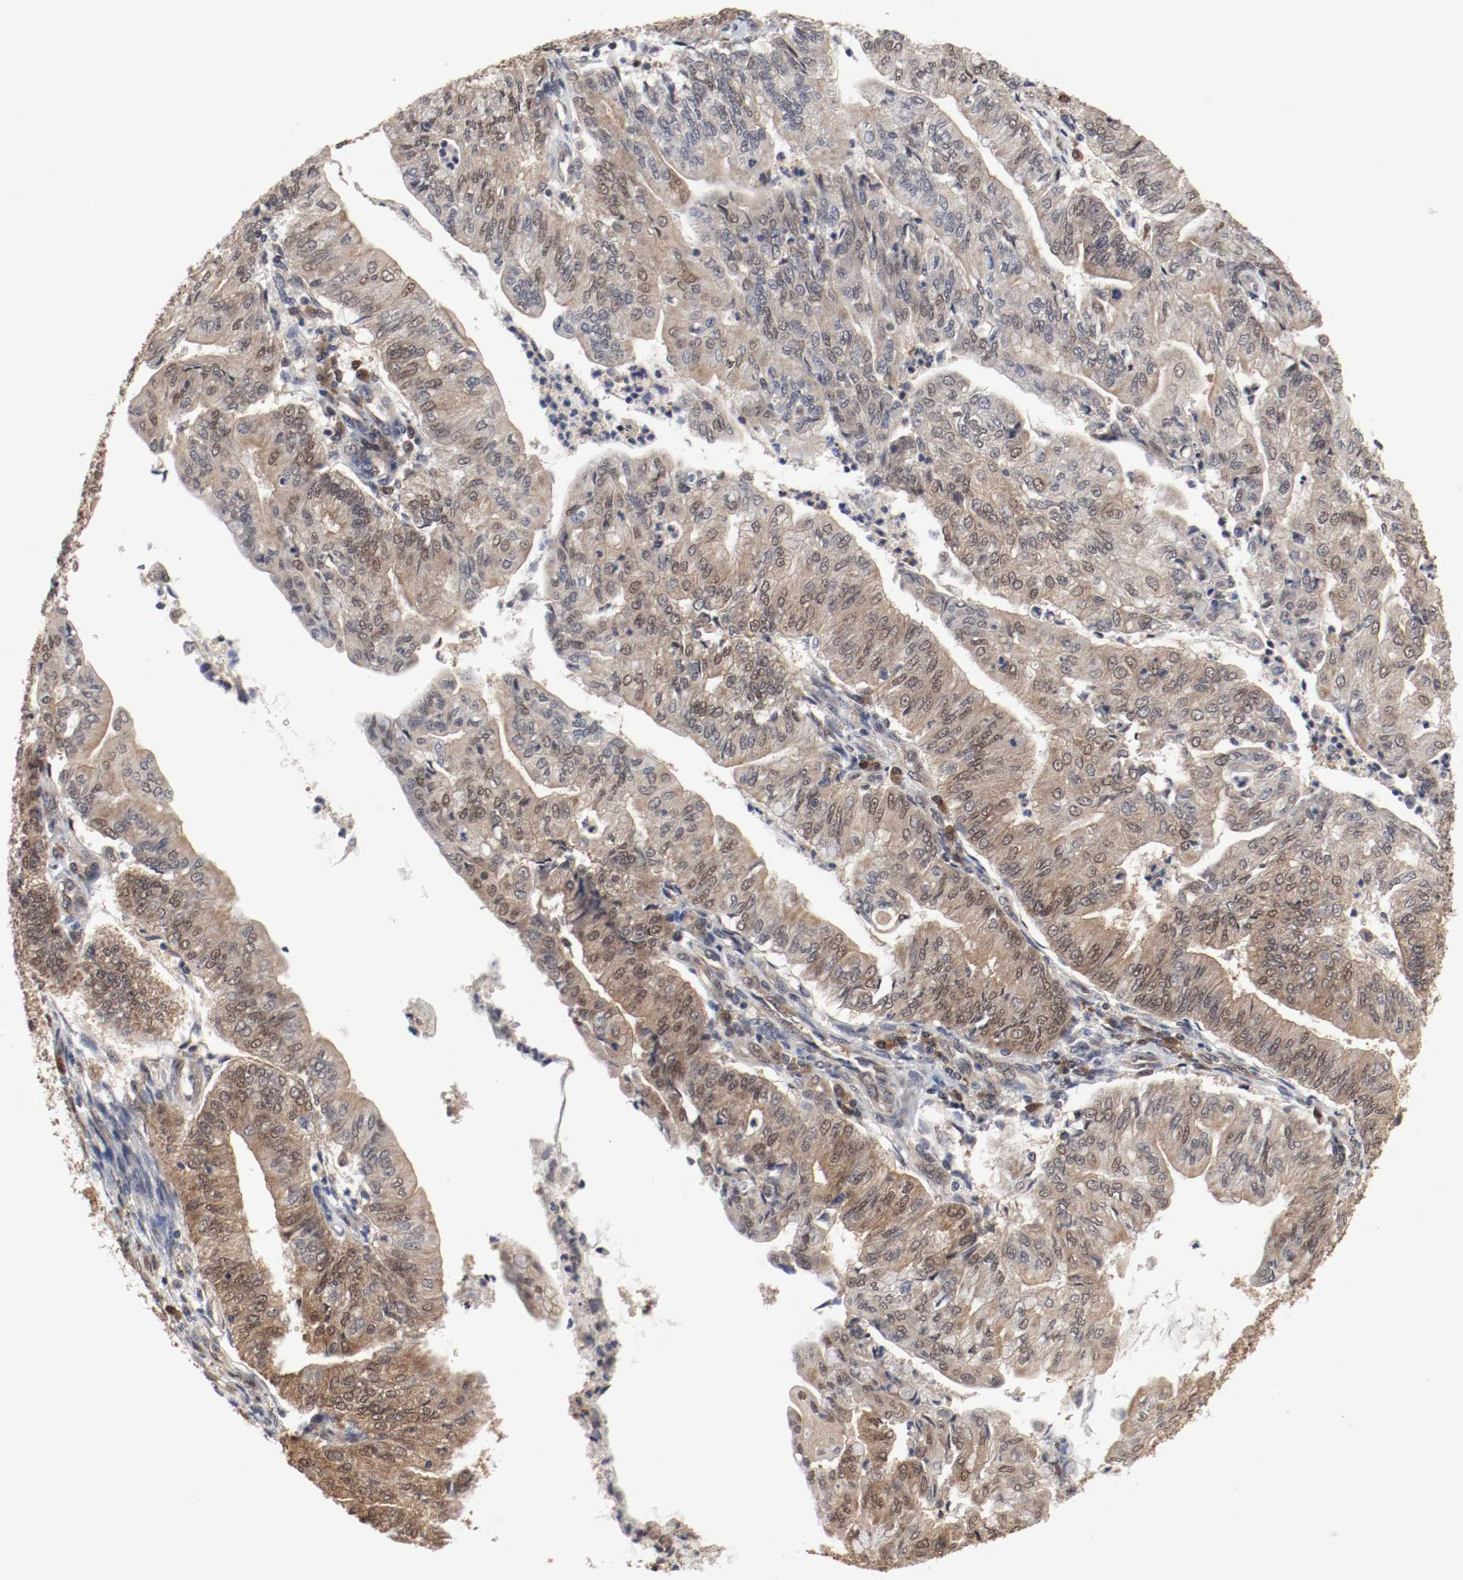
{"staining": {"intensity": "moderate", "quantity": ">75%", "location": "cytoplasmic/membranous,nuclear"}, "tissue": "endometrial cancer", "cell_type": "Tumor cells", "image_type": "cancer", "snomed": [{"axis": "morphology", "description": "Adenocarcinoma, NOS"}, {"axis": "topography", "description": "Endometrium"}], "caption": "Endometrial cancer stained with a protein marker exhibits moderate staining in tumor cells.", "gene": "AFG3L2", "patient": {"sex": "female", "age": 59}}